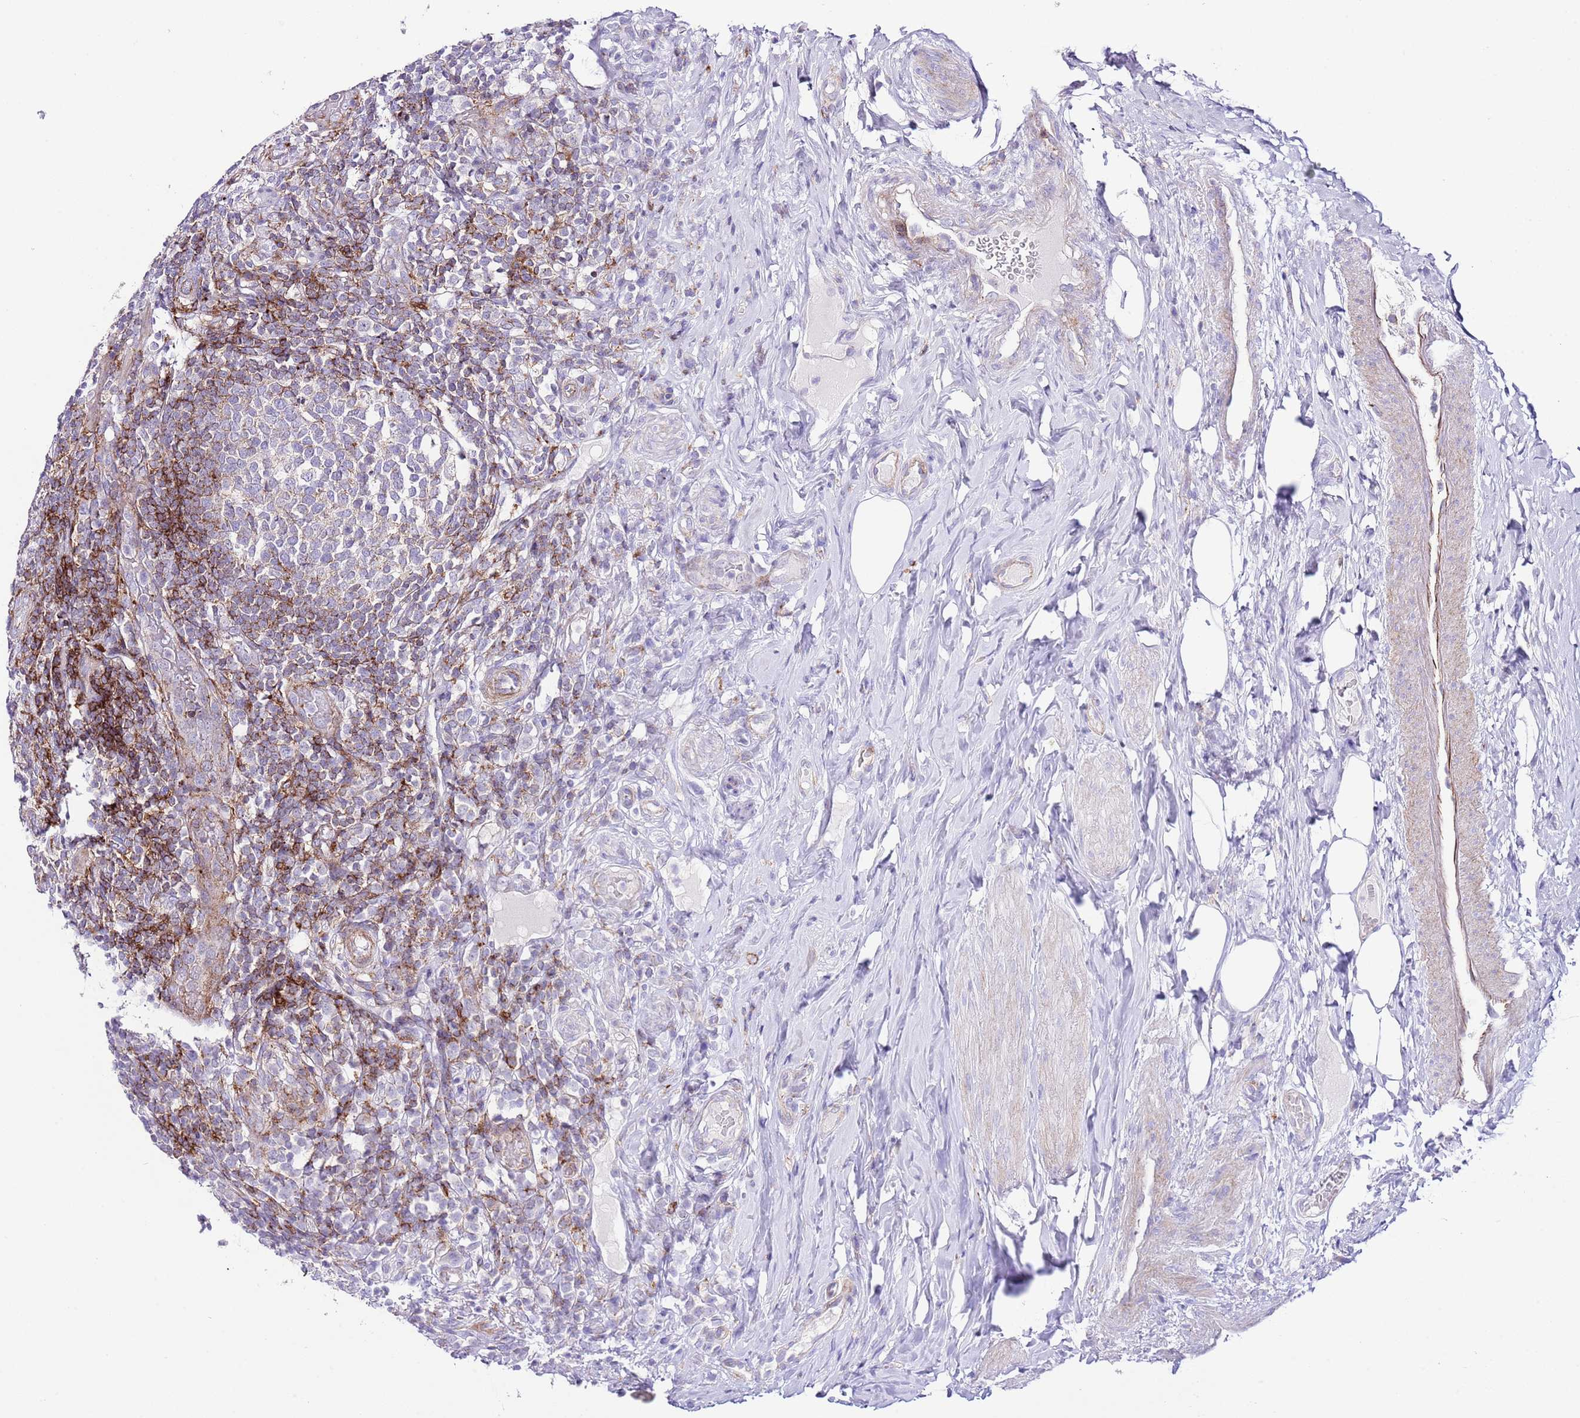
{"staining": {"intensity": "moderate", "quantity": ">75%", "location": "cytoplasmic/membranous"}, "tissue": "appendix", "cell_type": "Glandular cells", "image_type": "normal", "snomed": [{"axis": "morphology", "description": "Normal tissue, NOS"}, {"axis": "topography", "description": "Appendix"}], "caption": "An immunohistochemistry photomicrograph of unremarkable tissue is shown. Protein staining in brown shows moderate cytoplasmic/membranous positivity in appendix within glandular cells.", "gene": "ALDH3A1", "patient": {"sex": "female", "age": 43}}